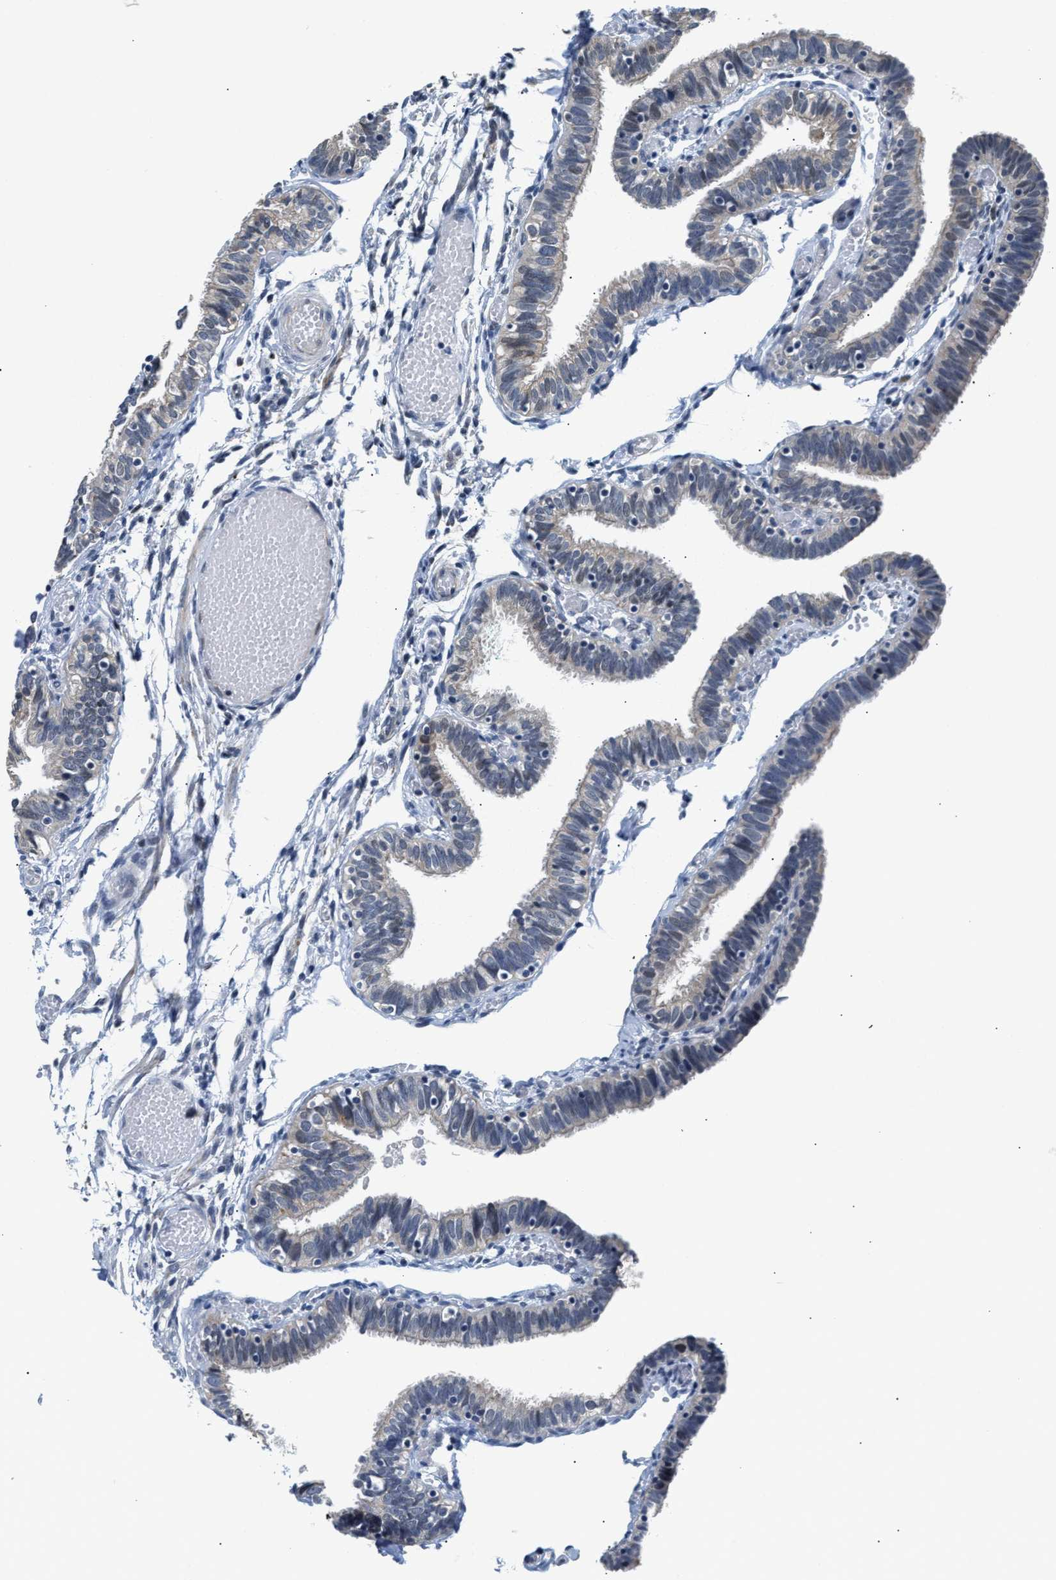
{"staining": {"intensity": "weak", "quantity": "25%-75%", "location": "cytoplasmic/membranous,nuclear"}, "tissue": "fallopian tube", "cell_type": "Glandular cells", "image_type": "normal", "snomed": [{"axis": "morphology", "description": "Normal tissue, NOS"}, {"axis": "topography", "description": "Fallopian tube"}], "caption": "A low amount of weak cytoplasmic/membranous,nuclear expression is present in approximately 25%-75% of glandular cells in normal fallopian tube.", "gene": "PPM1H", "patient": {"sex": "female", "age": 46}}